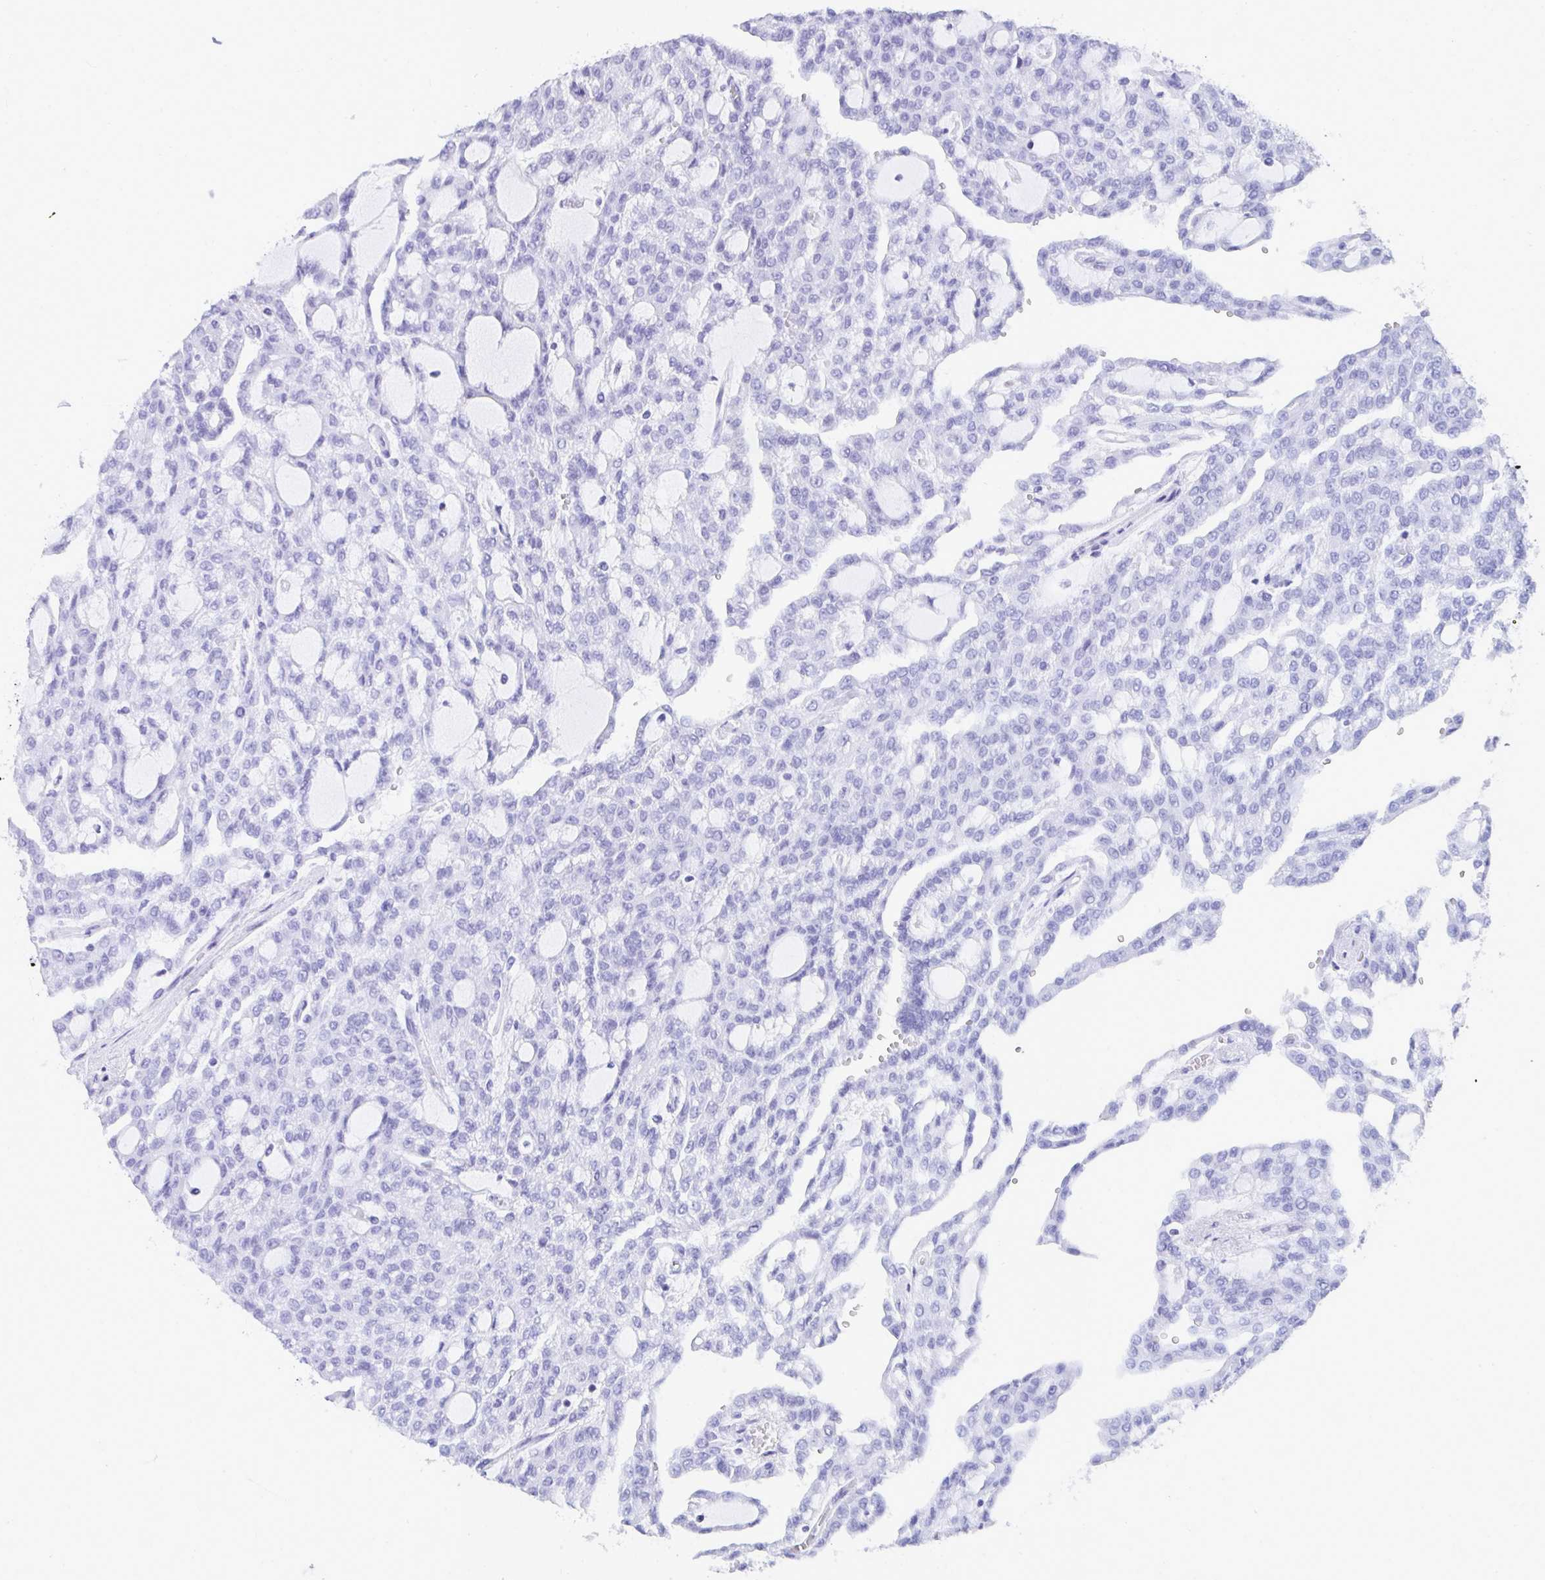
{"staining": {"intensity": "negative", "quantity": "none", "location": "none"}, "tissue": "renal cancer", "cell_type": "Tumor cells", "image_type": "cancer", "snomed": [{"axis": "morphology", "description": "Adenocarcinoma, NOS"}, {"axis": "topography", "description": "Kidney"}], "caption": "Human renal adenocarcinoma stained for a protein using IHC shows no positivity in tumor cells.", "gene": "CD7", "patient": {"sex": "male", "age": 63}}